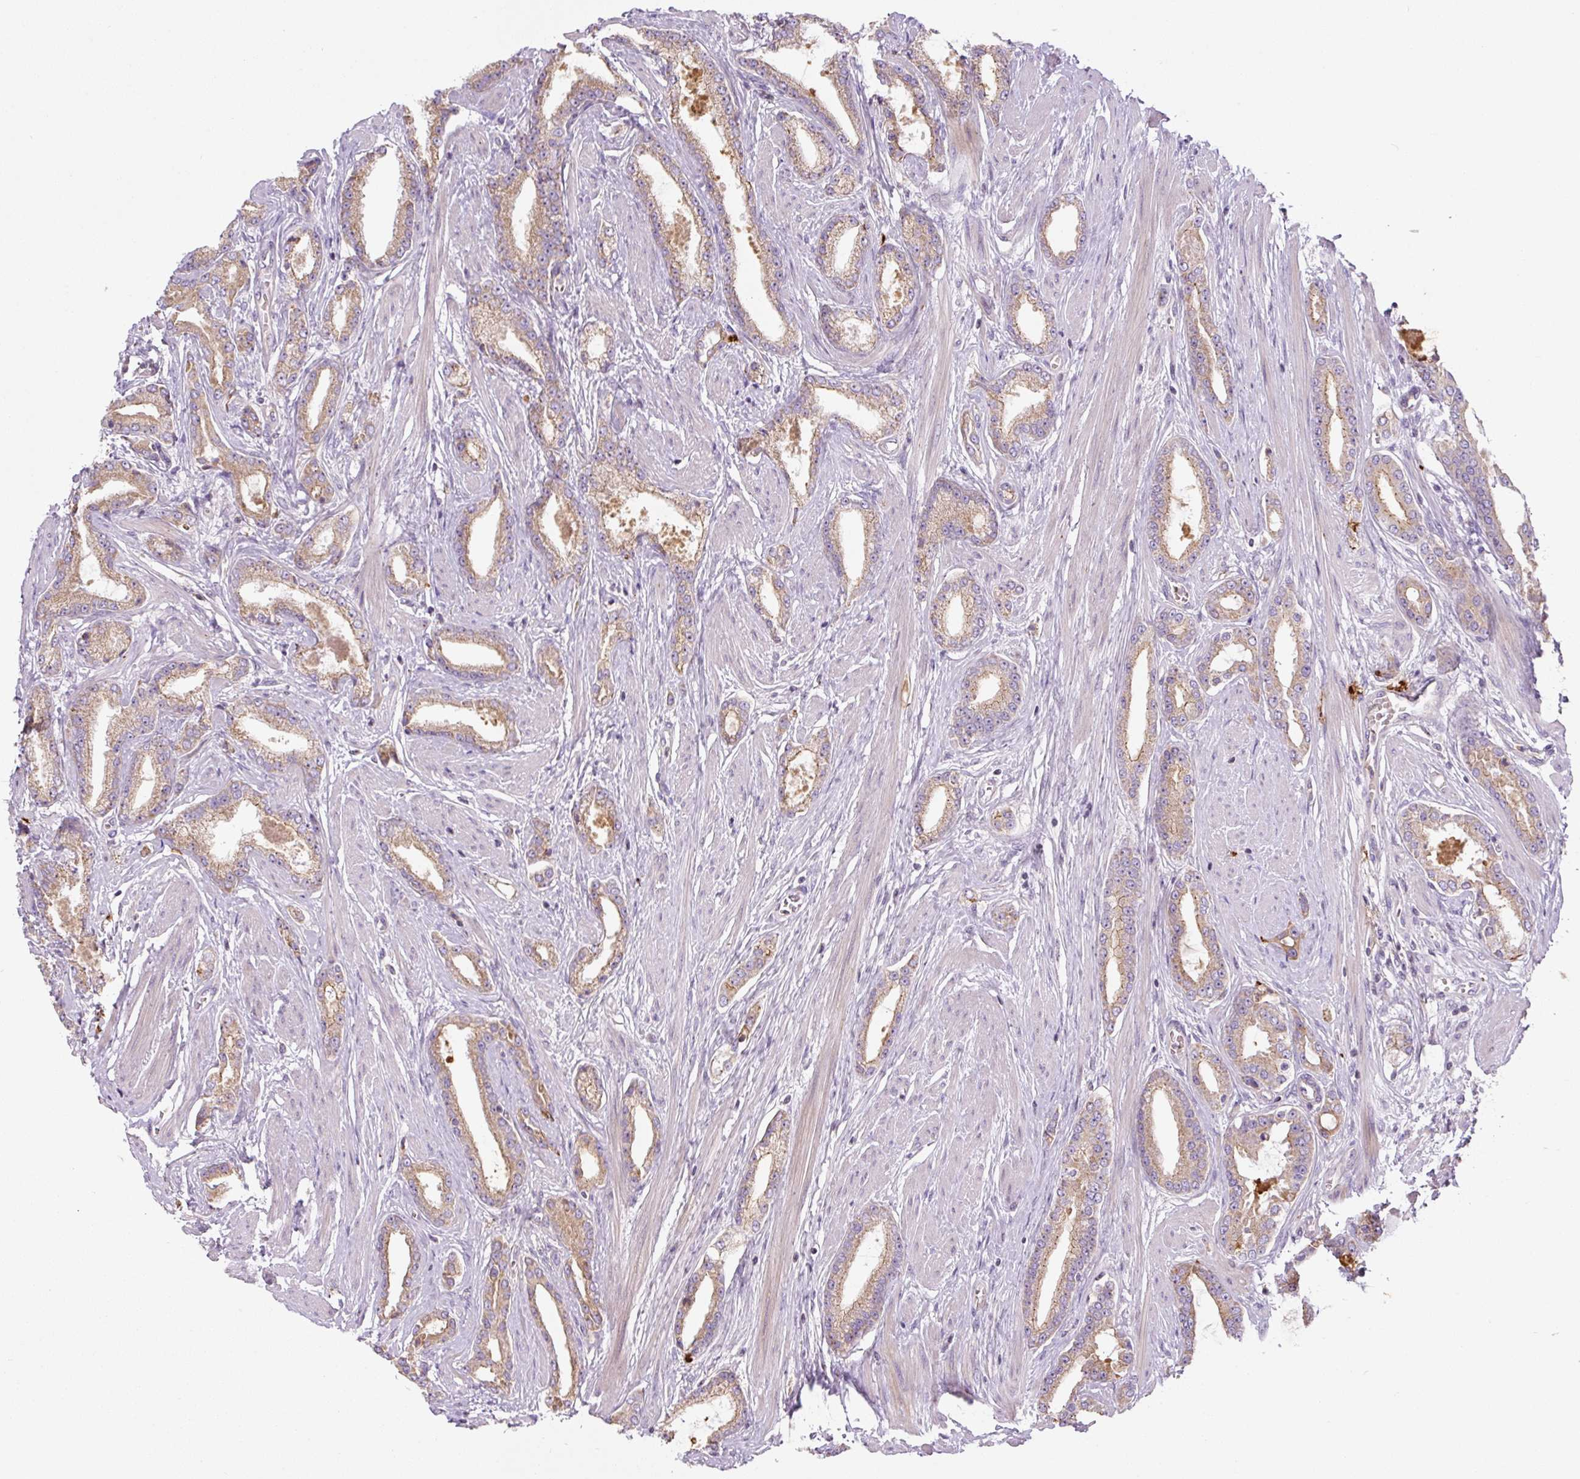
{"staining": {"intensity": "moderate", "quantity": "25%-75%", "location": "cytoplasmic/membranous"}, "tissue": "prostate cancer", "cell_type": "Tumor cells", "image_type": "cancer", "snomed": [{"axis": "morphology", "description": "Adenocarcinoma, Low grade"}, {"axis": "topography", "description": "Prostate"}], "caption": "Human low-grade adenocarcinoma (prostate) stained for a protein (brown) exhibits moderate cytoplasmic/membranous positive expression in about 25%-75% of tumor cells.", "gene": "CCNI2", "patient": {"sex": "male", "age": 42}}